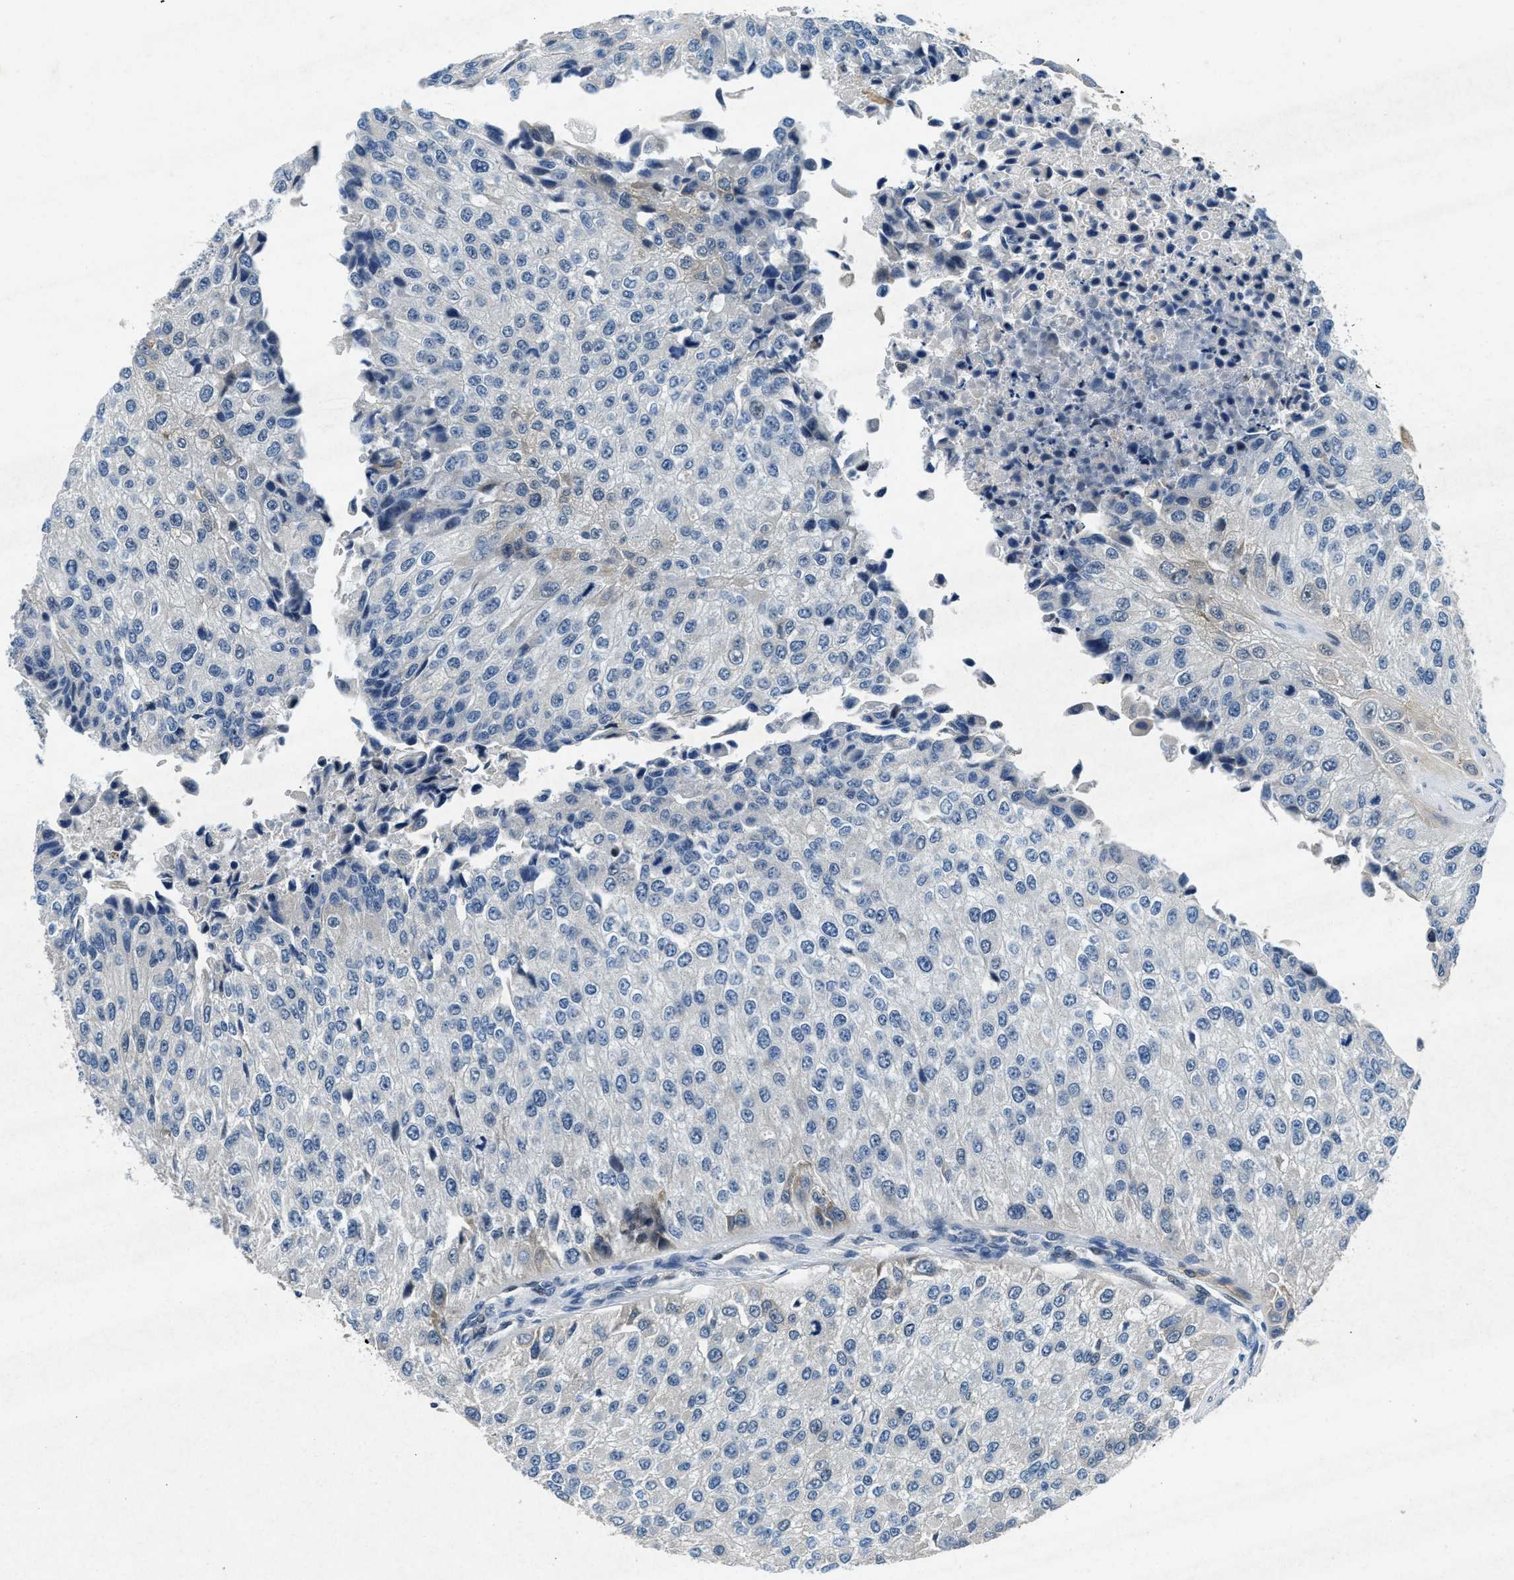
{"staining": {"intensity": "negative", "quantity": "none", "location": "none"}, "tissue": "urothelial cancer", "cell_type": "Tumor cells", "image_type": "cancer", "snomed": [{"axis": "morphology", "description": "Urothelial carcinoma, High grade"}, {"axis": "topography", "description": "Kidney"}, {"axis": "topography", "description": "Urinary bladder"}], "caption": "This is an immunohistochemistry (IHC) histopathology image of urothelial cancer. There is no expression in tumor cells.", "gene": "PHLDA1", "patient": {"sex": "male", "age": 77}}